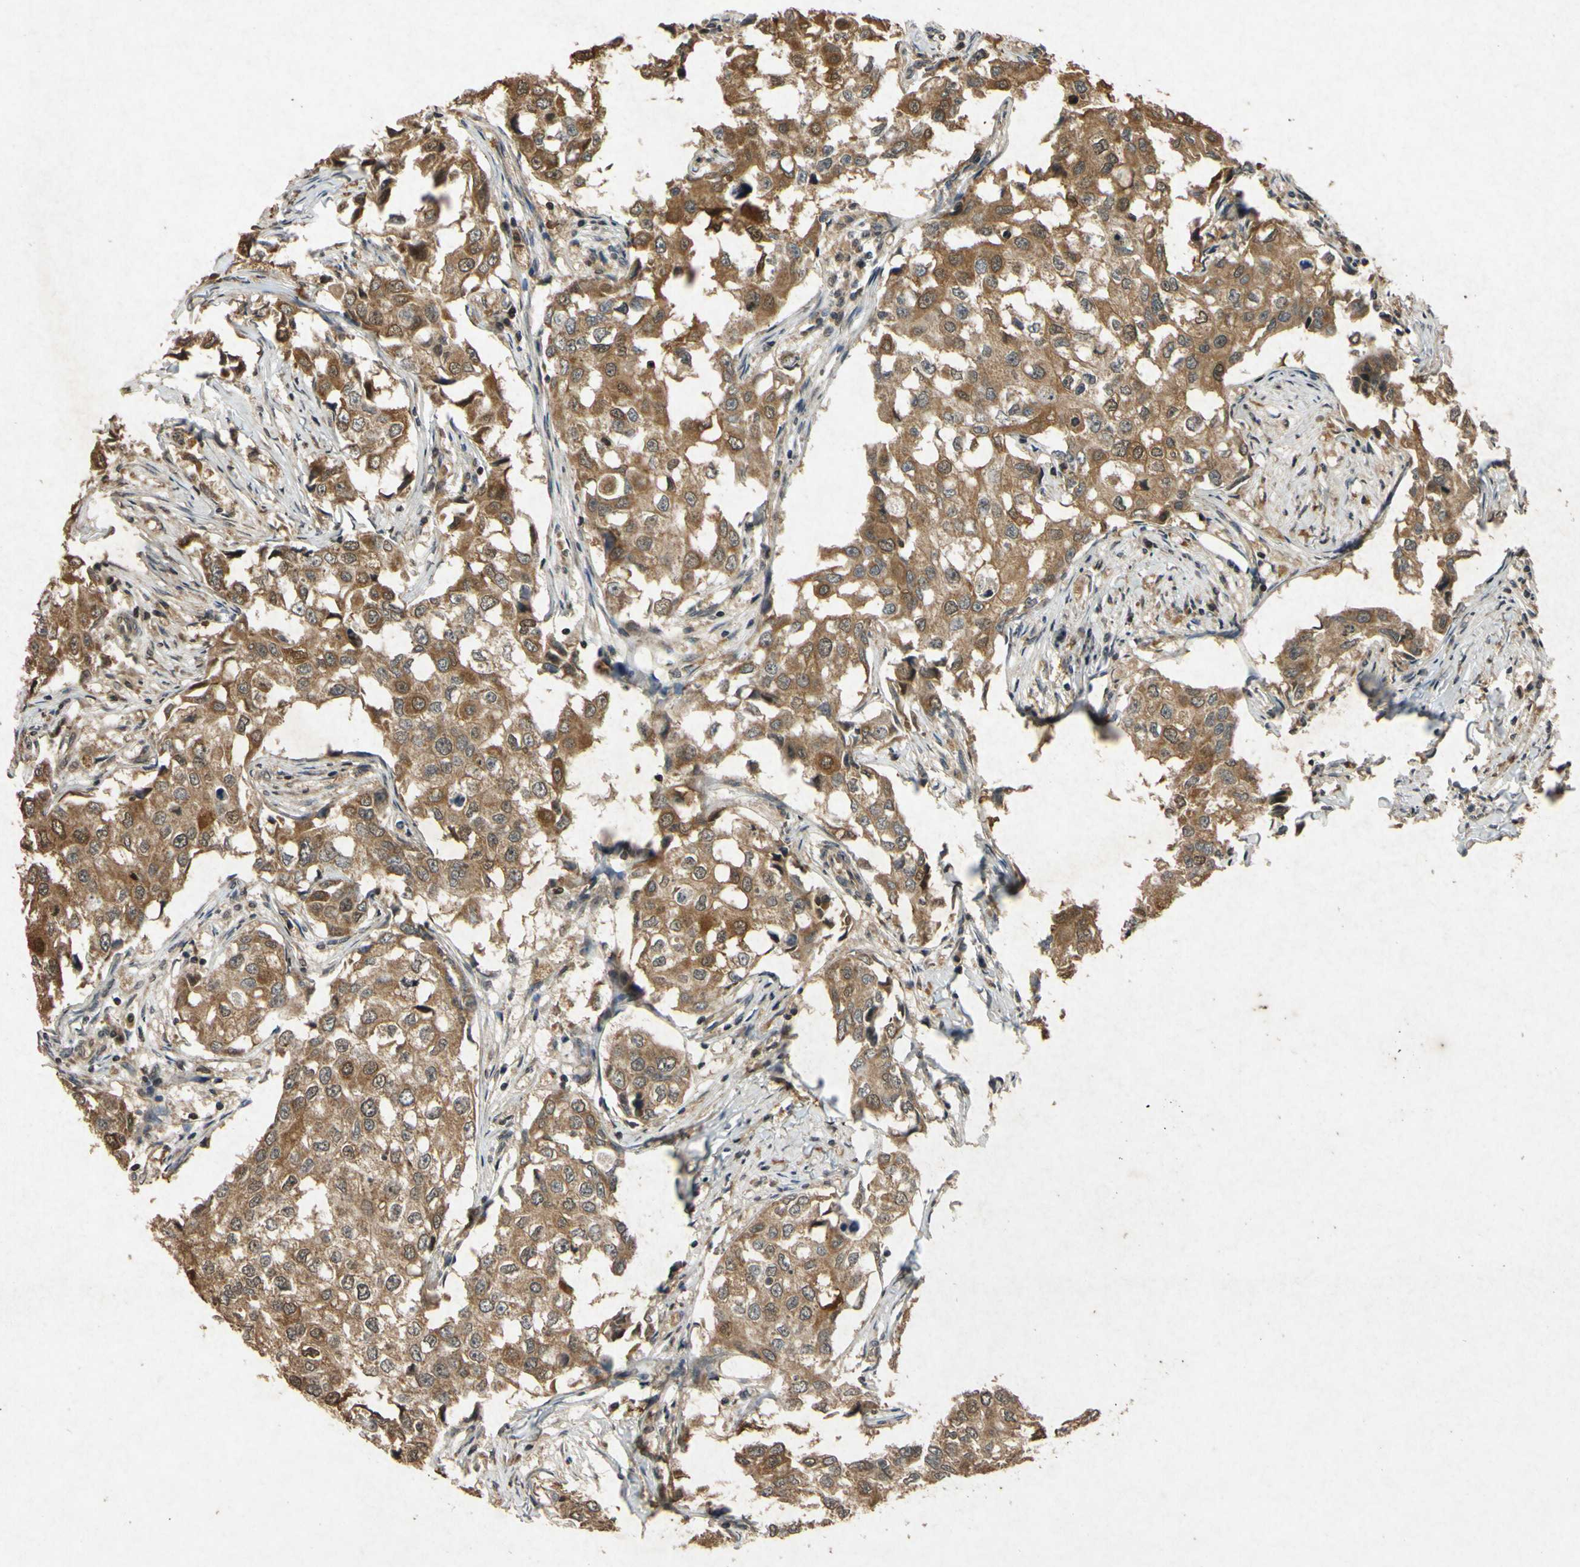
{"staining": {"intensity": "moderate", "quantity": ">75%", "location": "cytoplasmic/membranous"}, "tissue": "breast cancer", "cell_type": "Tumor cells", "image_type": "cancer", "snomed": [{"axis": "morphology", "description": "Duct carcinoma"}, {"axis": "topography", "description": "Breast"}], "caption": "Protein staining shows moderate cytoplasmic/membranous positivity in about >75% of tumor cells in breast cancer.", "gene": "ATP6V1H", "patient": {"sex": "female", "age": 27}}